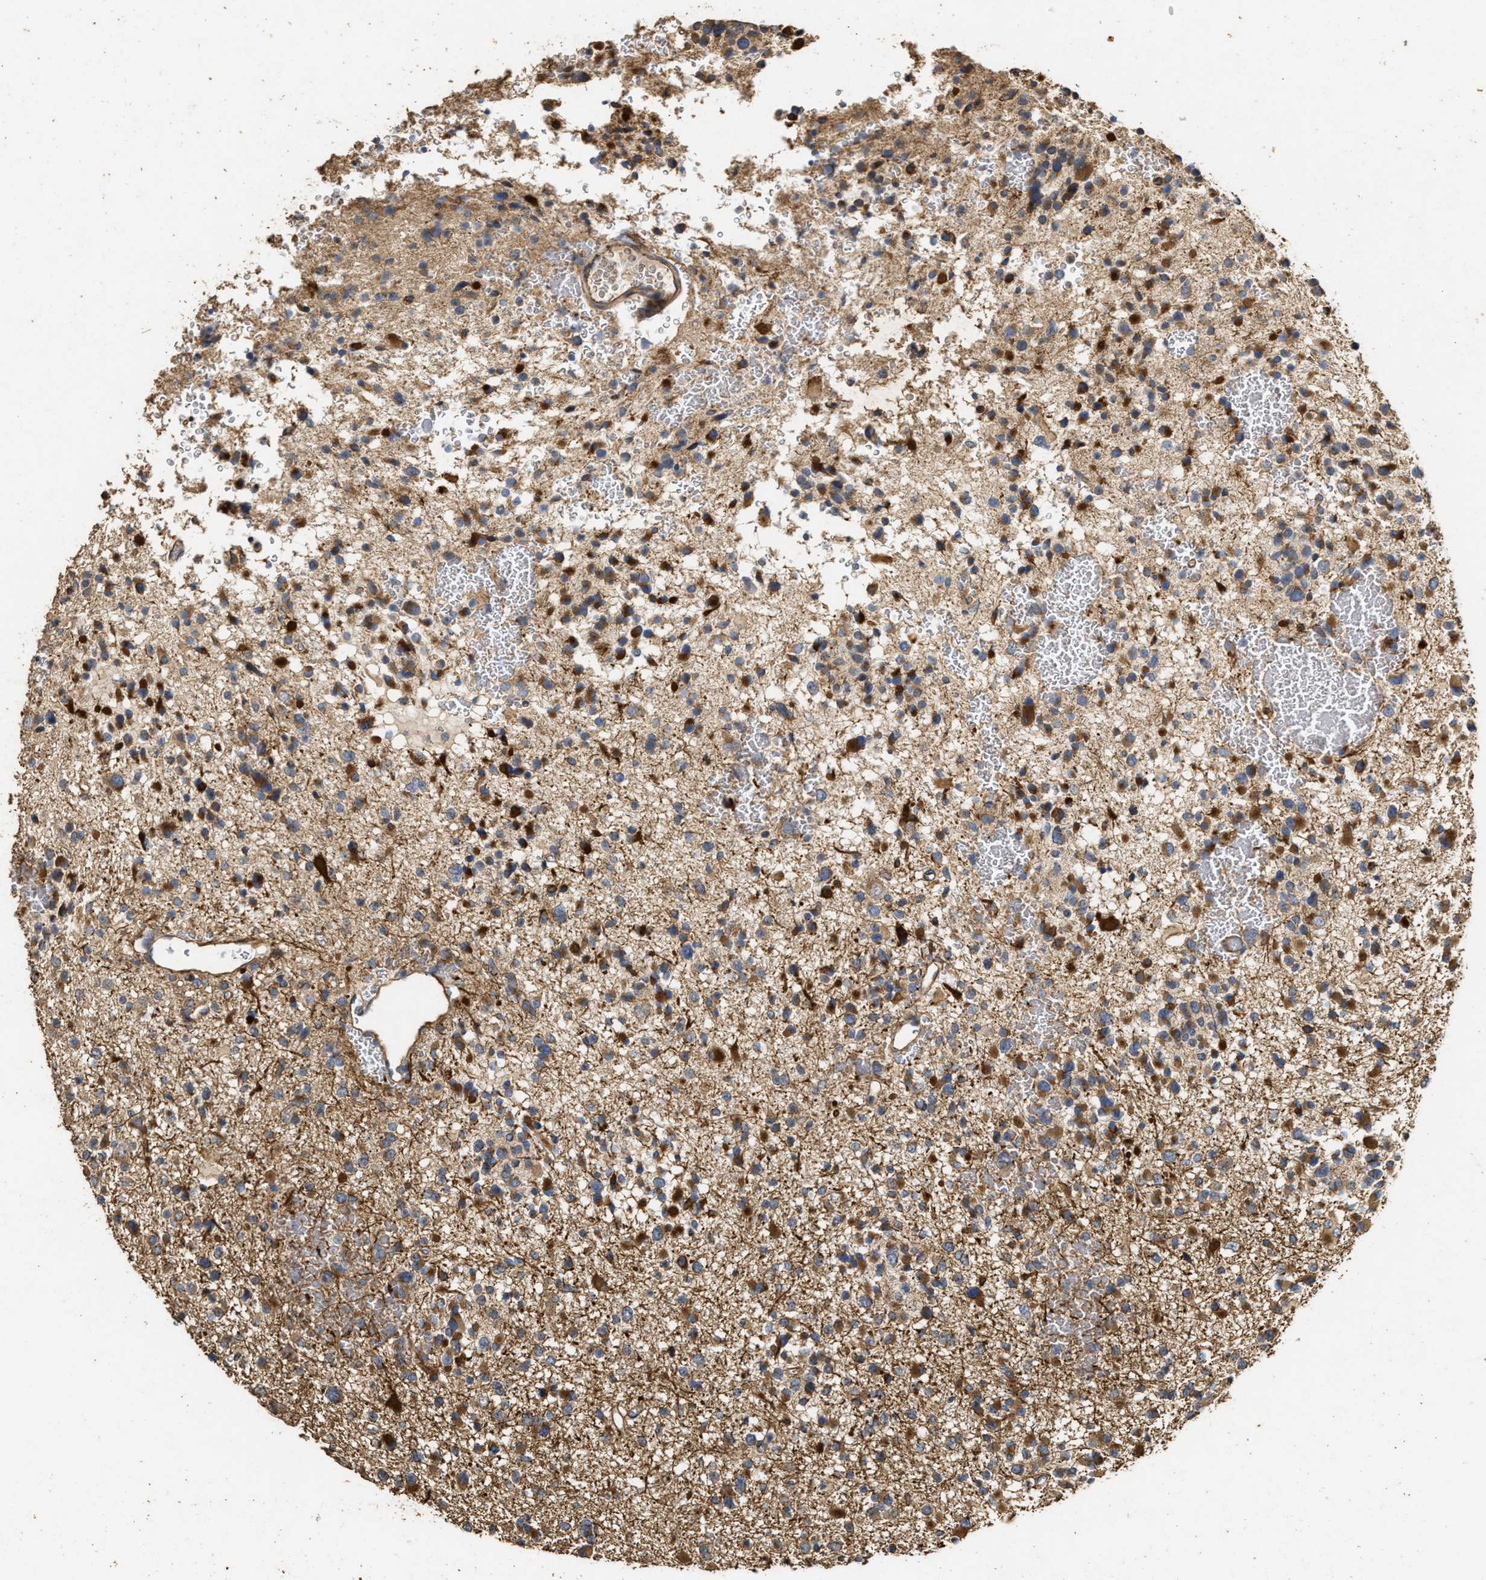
{"staining": {"intensity": "strong", "quantity": ">75%", "location": "cytoplasmic/membranous"}, "tissue": "glioma", "cell_type": "Tumor cells", "image_type": "cancer", "snomed": [{"axis": "morphology", "description": "Glioma, malignant, Low grade"}, {"axis": "topography", "description": "Brain"}], "caption": "Malignant glioma (low-grade) was stained to show a protein in brown. There is high levels of strong cytoplasmic/membranous expression in approximately >75% of tumor cells. The protein is shown in brown color, while the nuclei are stained blue.", "gene": "NAV1", "patient": {"sex": "female", "age": 22}}